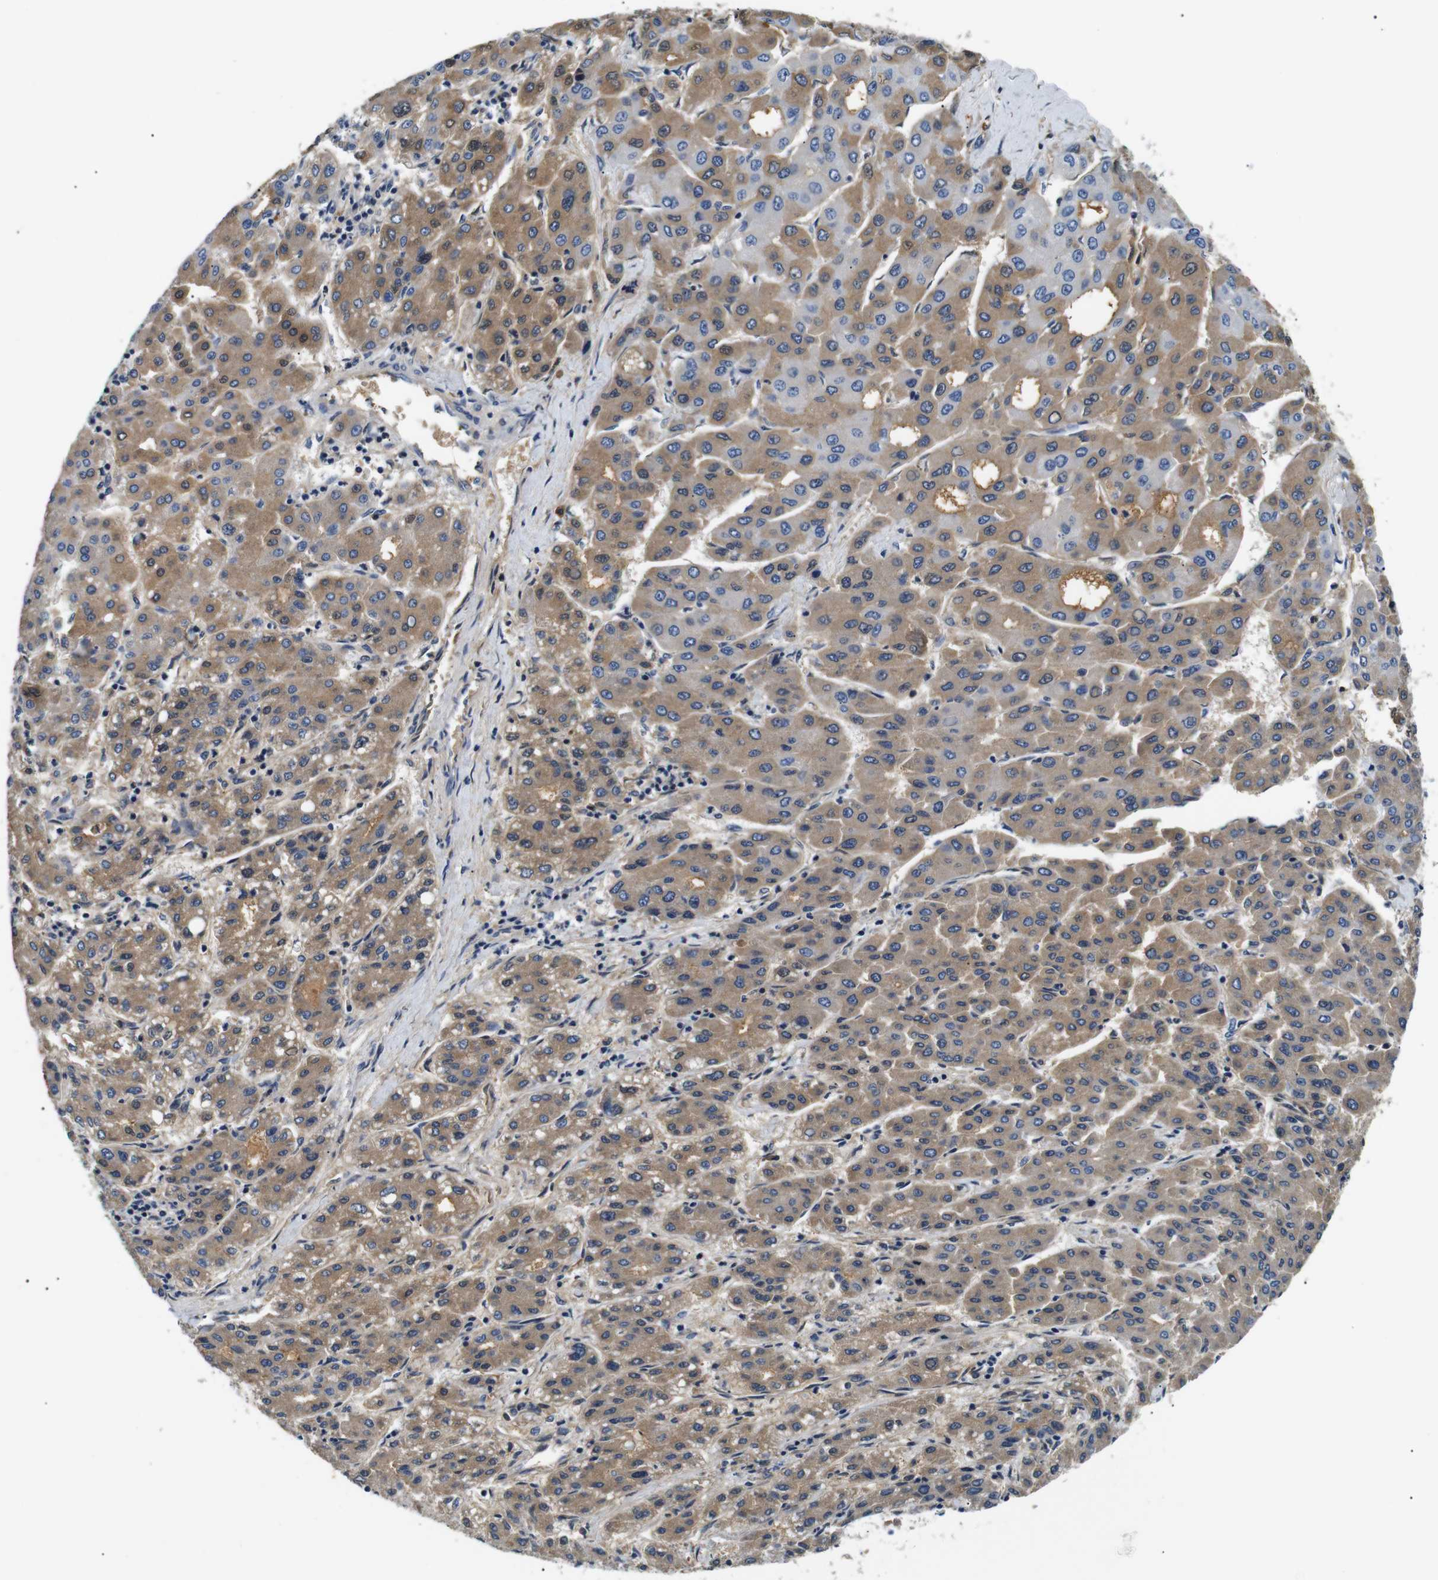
{"staining": {"intensity": "moderate", "quantity": "25%-75%", "location": "cytoplasmic/membranous"}, "tissue": "liver cancer", "cell_type": "Tumor cells", "image_type": "cancer", "snomed": [{"axis": "morphology", "description": "Carcinoma, Hepatocellular, NOS"}, {"axis": "topography", "description": "Liver"}], "caption": "Liver cancer (hepatocellular carcinoma) stained for a protein displays moderate cytoplasmic/membranous positivity in tumor cells.", "gene": "LHCGR", "patient": {"sex": "male", "age": 65}}